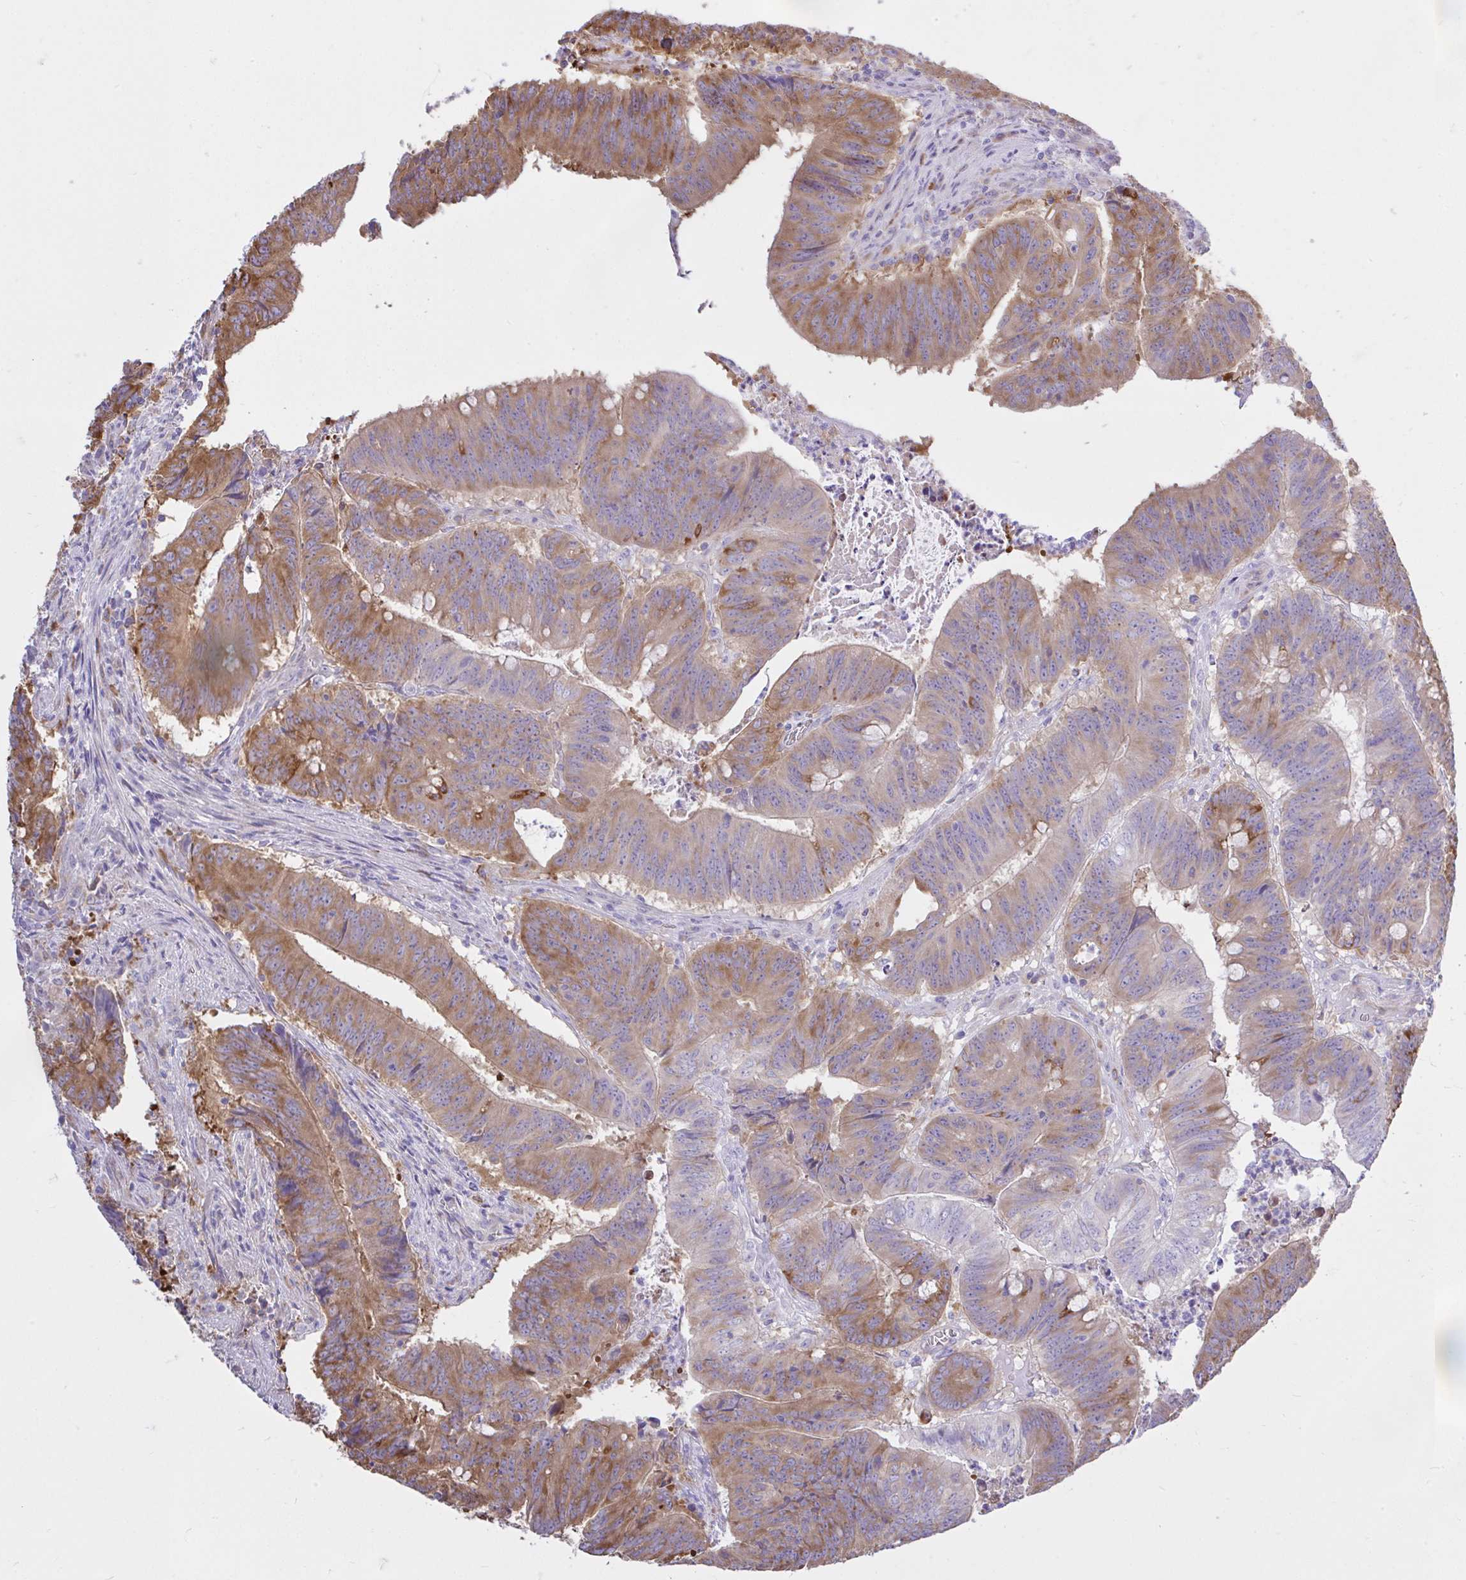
{"staining": {"intensity": "moderate", "quantity": "25%-75%", "location": "cytoplasmic/membranous"}, "tissue": "colorectal cancer", "cell_type": "Tumor cells", "image_type": "cancer", "snomed": [{"axis": "morphology", "description": "Adenocarcinoma, NOS"}, {"axis": "topography", "description": "Colon"}], "caption": "Immunohistochemical staining of colorectal cancer reveals medium levels of moderate cytoplasmic/membranous positivity in about 25%-75% of tumor cells. The staining was performed using DAB to visualize the protein expression in brown, while the nuclei were stained in blue with hematoxylin (Magnification: 20x).", "gene": "EEF1A2", "patient": {"sex": "female", "age": 87}}